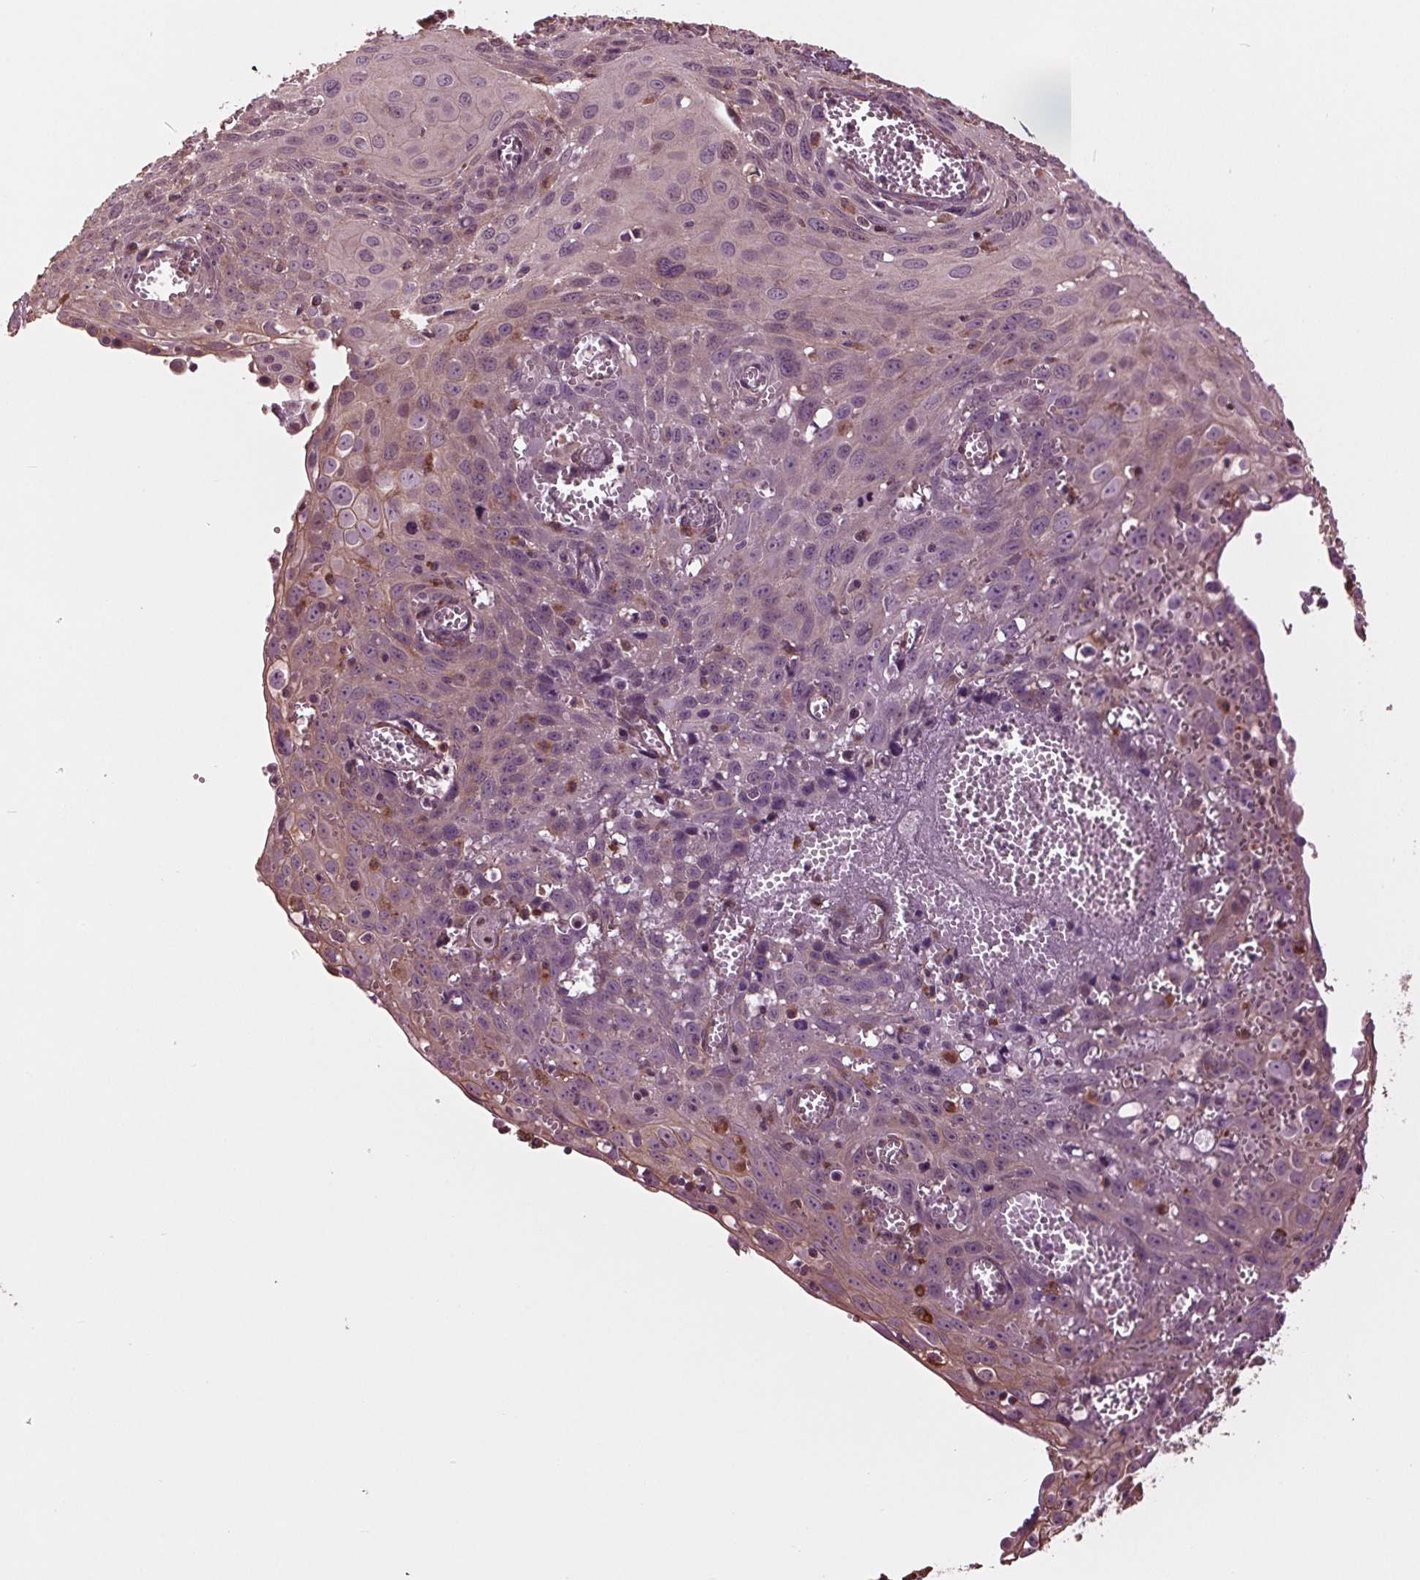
{"staining": {"intensity": "negative", "quantity": "none", "location": "none"}, "tissue": "cervical cancer", "cell_type": "Tumor cells", "image_type": "cancer", "snomed": [{"axis": "morphology", "description": "Squamous cell carcinoma, NOS"}, {"axis": "topography", "description": "Cervix"}], "caption": "A micrograph of human cervical squamous cell carcinoma is negative for staining in tumor cells.", "gene": "RNPEP", "patient": {"sex": "female", "age": 38}}